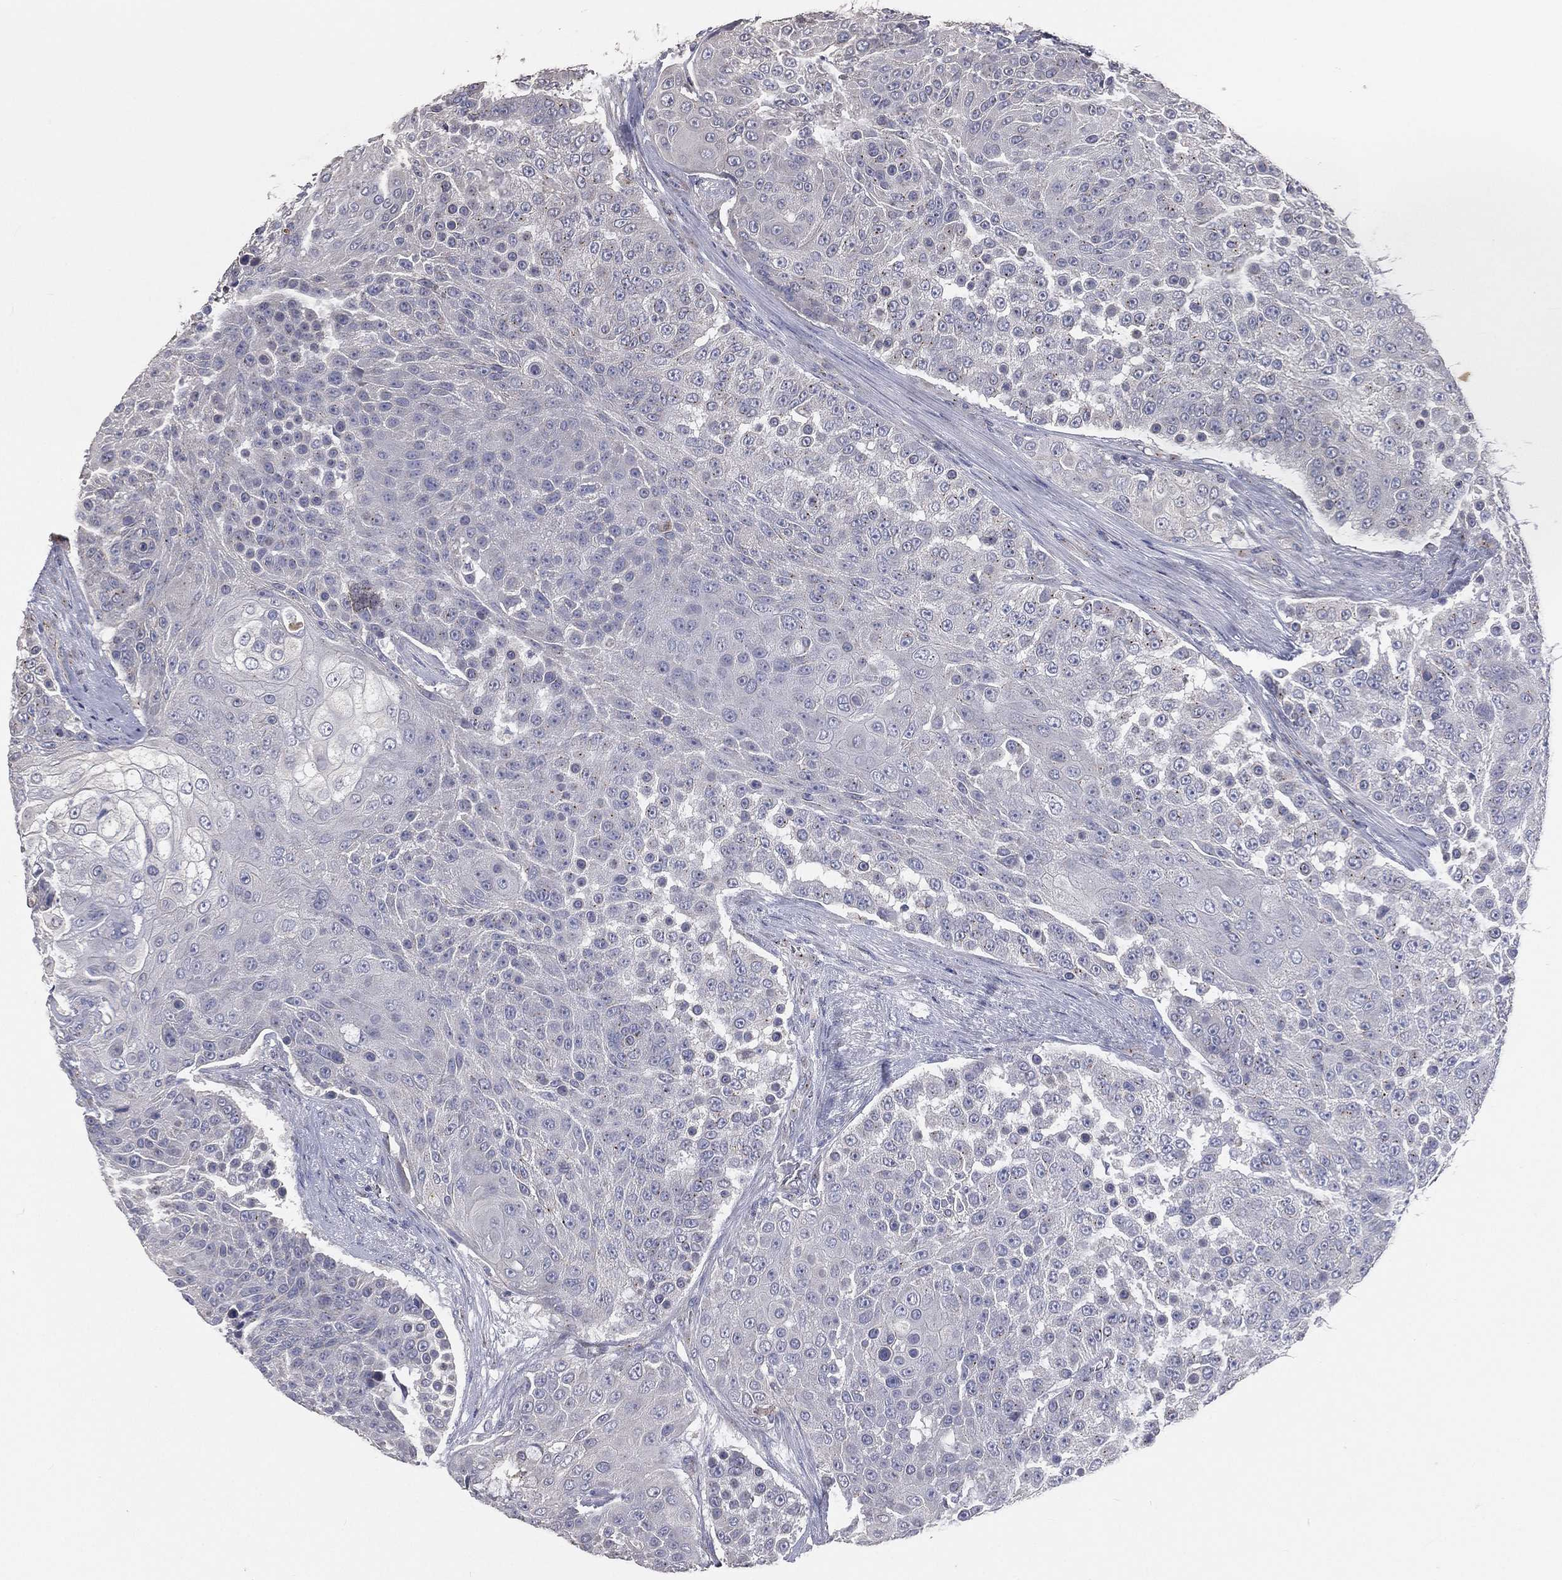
{"staining": {"intensity": "negative", "quantity": "none", "location": "none"}, "tissue": "urothelial cancer", "cell_type": "Tumor cells", "image_type": "cancer", "snomed": [{"axis": "morphology", "description": "Urothelial carcinoma, High grade"}, {"axis": "topography", "description": "Urinary bladder"}], "caption": "Human high-grade urothelial carcinoma stained for a protein using IHC shows no positivity in tumor cells.", "gene": "CROCC", "patient": {"sex": "female", "age": 63}}